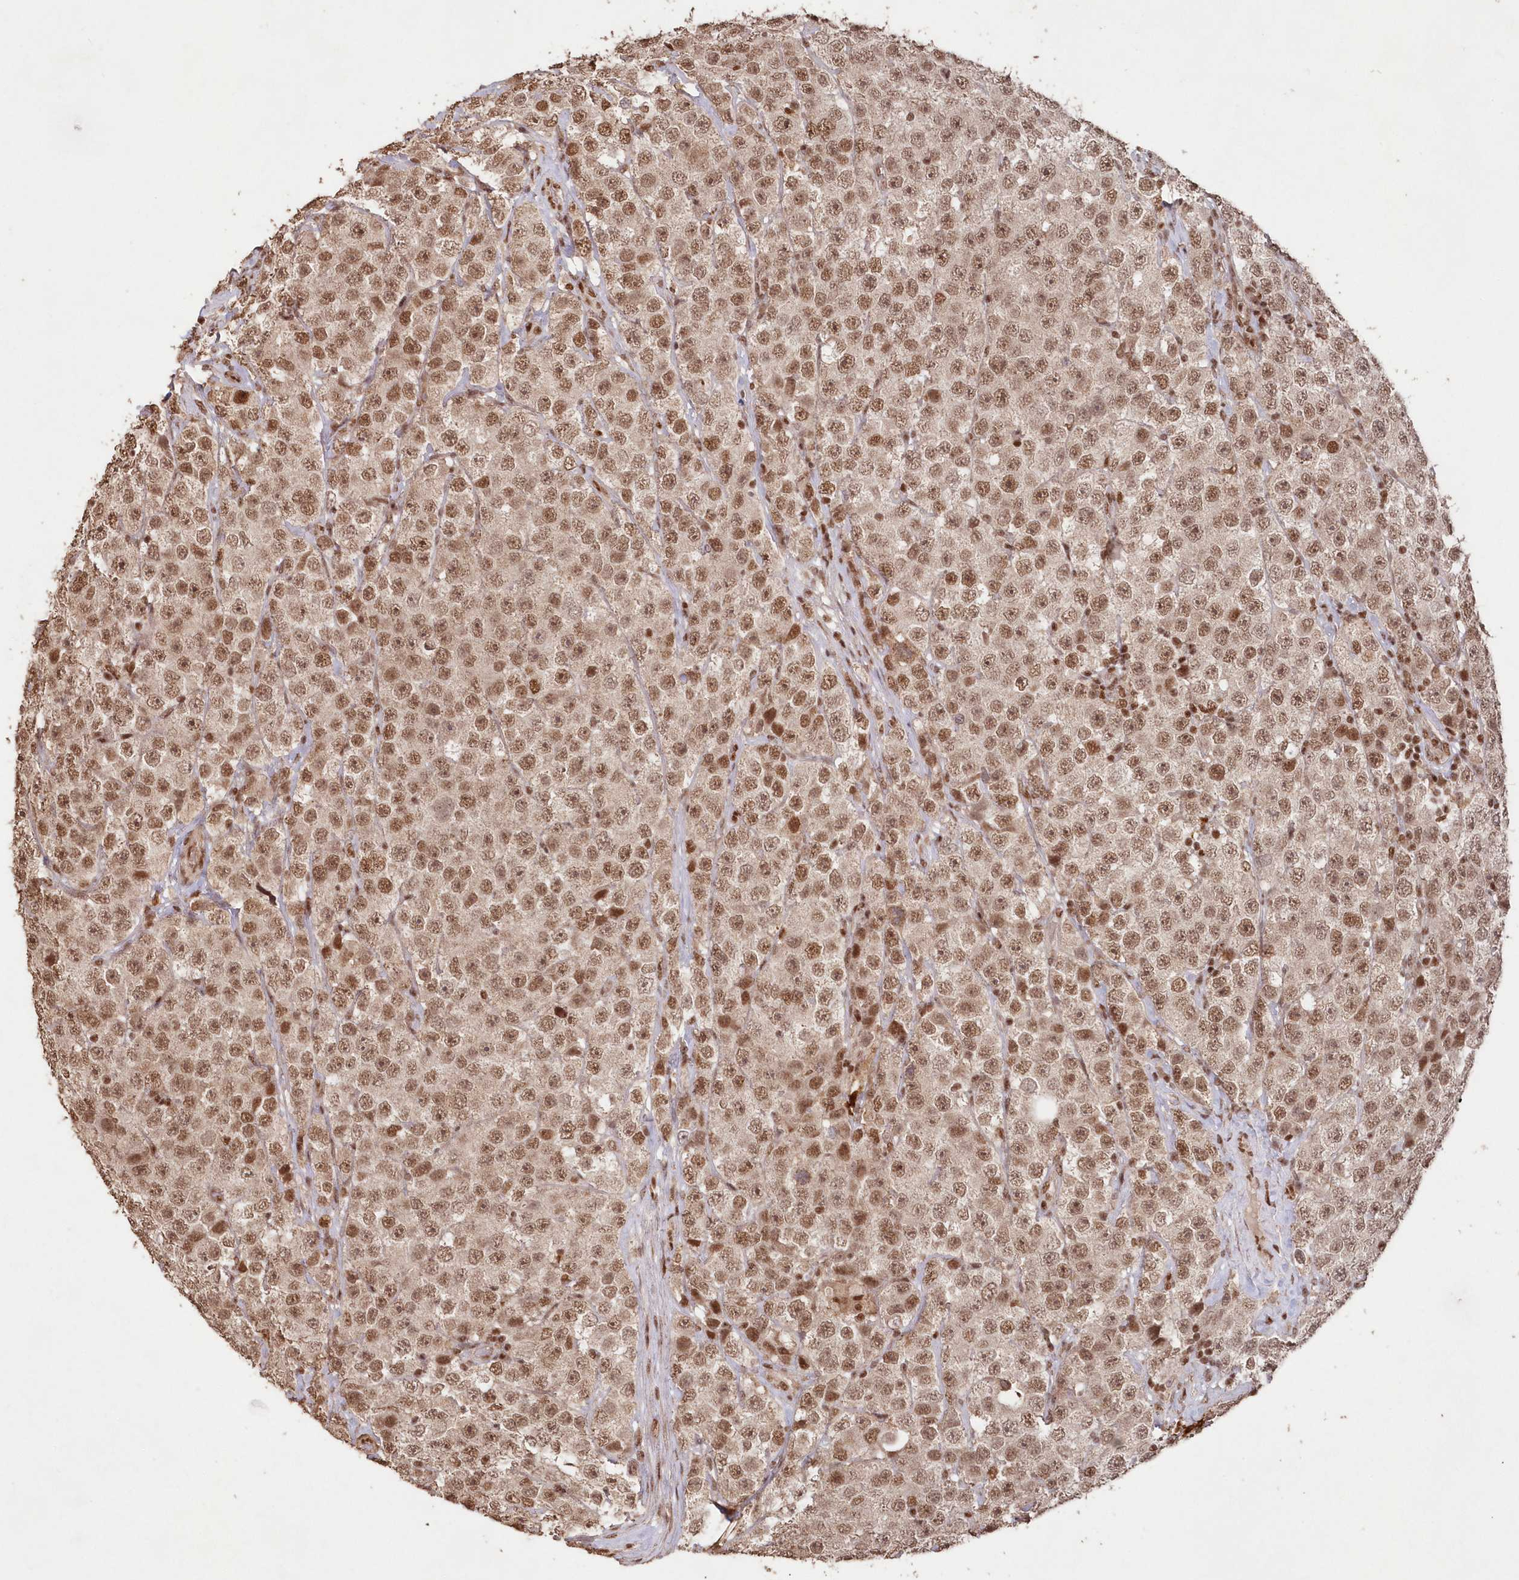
{"staining": {"intensity": "moderate", "quantity": ">75%", "location": "nuclear"}, "tissue": "testis cancer", "cell_type": "Tumor cells", "image_type": "cancer", "snomed": [{"axis": "morphology", "description": "Seminoma, NOS"}, {"axis": "topography", "description": "Testis"}], "caption": "IHC of human testis cancer demonstrates medium levels of moderate nuclear positivity in approximately >75% of tumor cells. (IHC, brightfield microscopy, high magnification).", "gene": "PDS5A", "patient": {"sex": "male", "age": 28}}